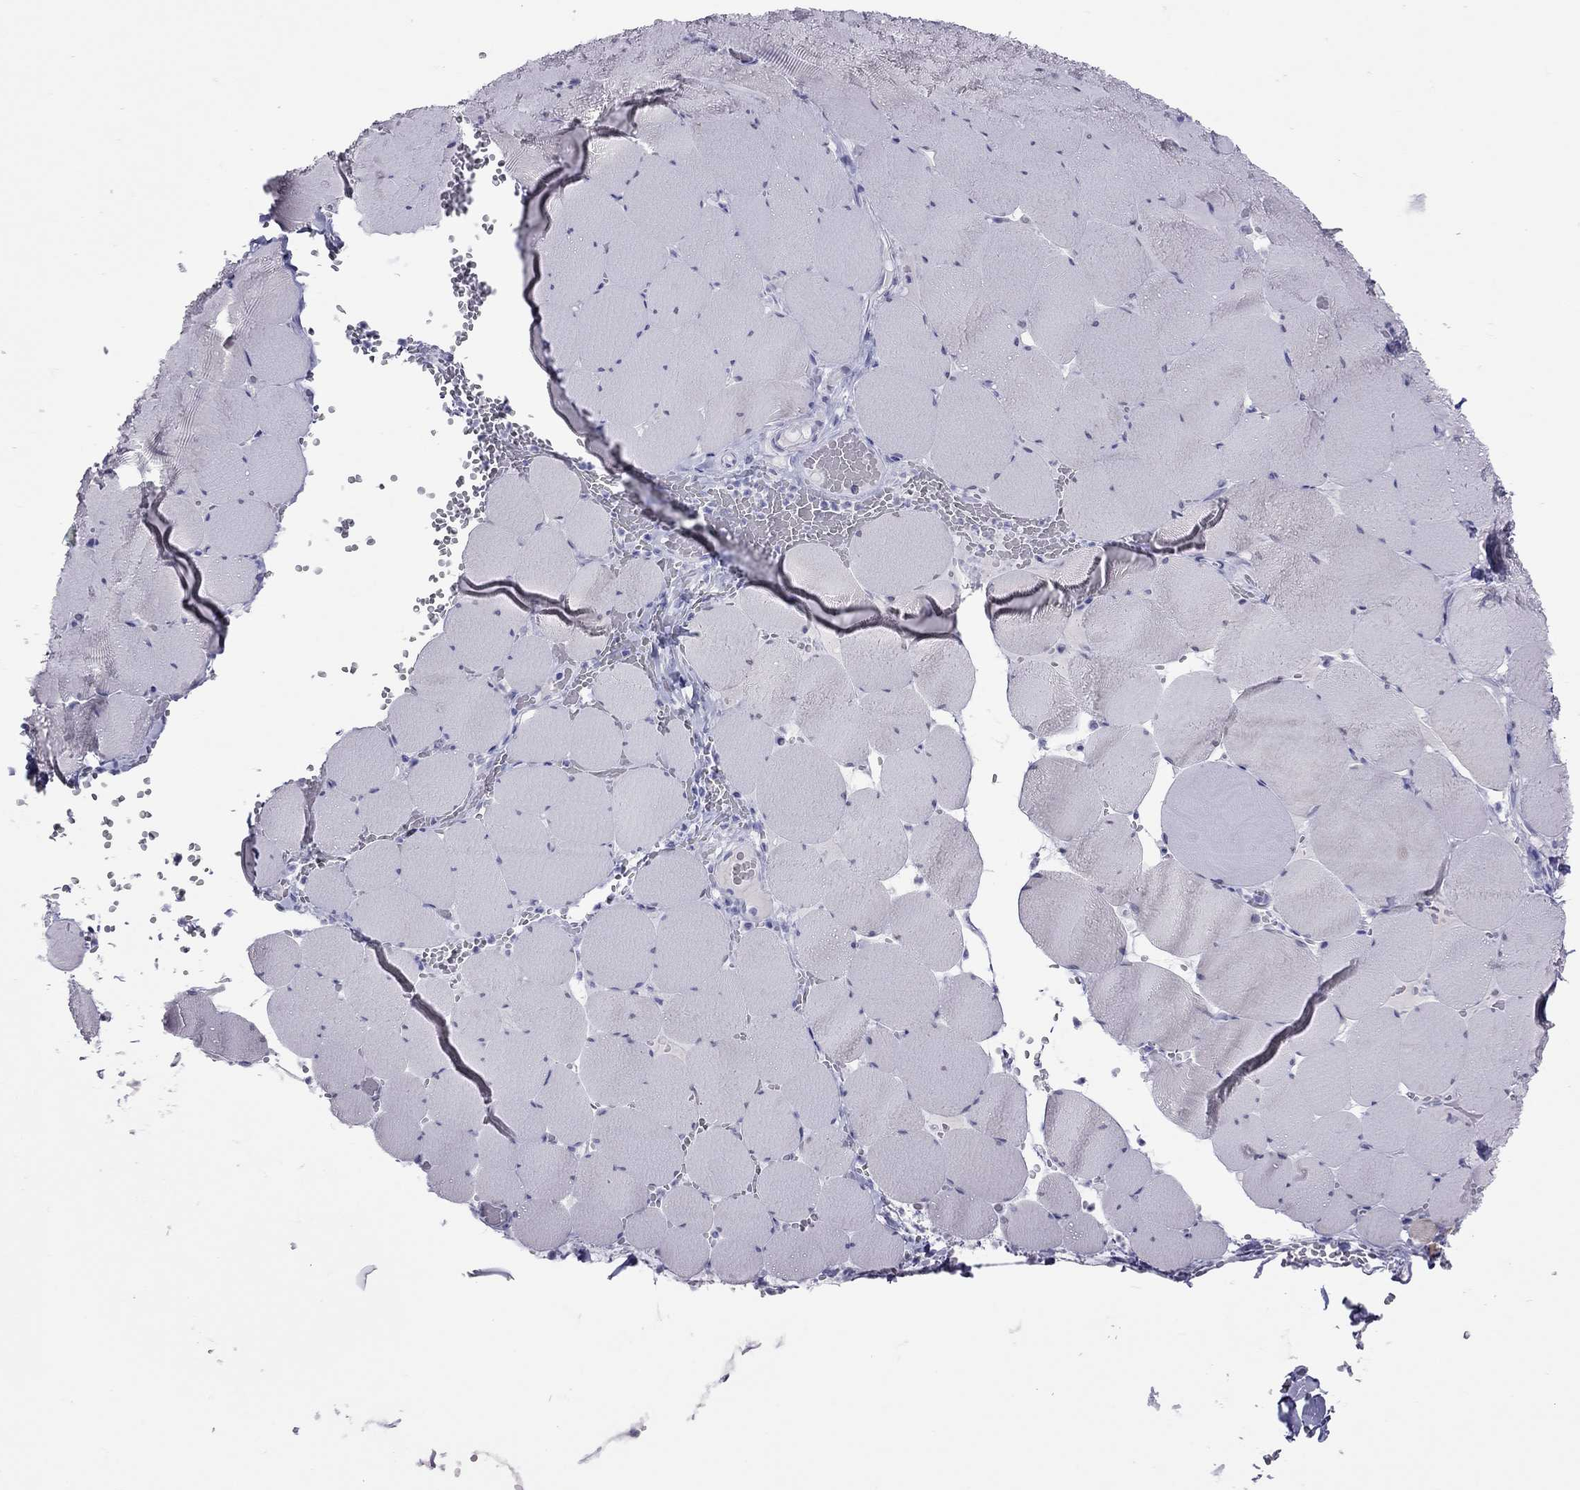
{"staining": {"intensity": "negative", "quantity": "none", "location": "none"}, "tissue": "skeletal muscle", "cell_type": "Myocytes", "image_type": "normal", "snomed": [{"axis": "morphology", "description": "Normal tissue, NOS"}, {"axis": "morphology", "description": "Malignant melanoma, Metastatic site"}, {"axis": "topography", "description": "Skeletal muscle"}], "caption": "The photomicrograph shows no staining of myocytes in unremarkable skeletal muscle. (IHC, brightfield microscopy, high magnification).", "gene": "STAG3", "patient": {"sex": "male", "age": 50}}